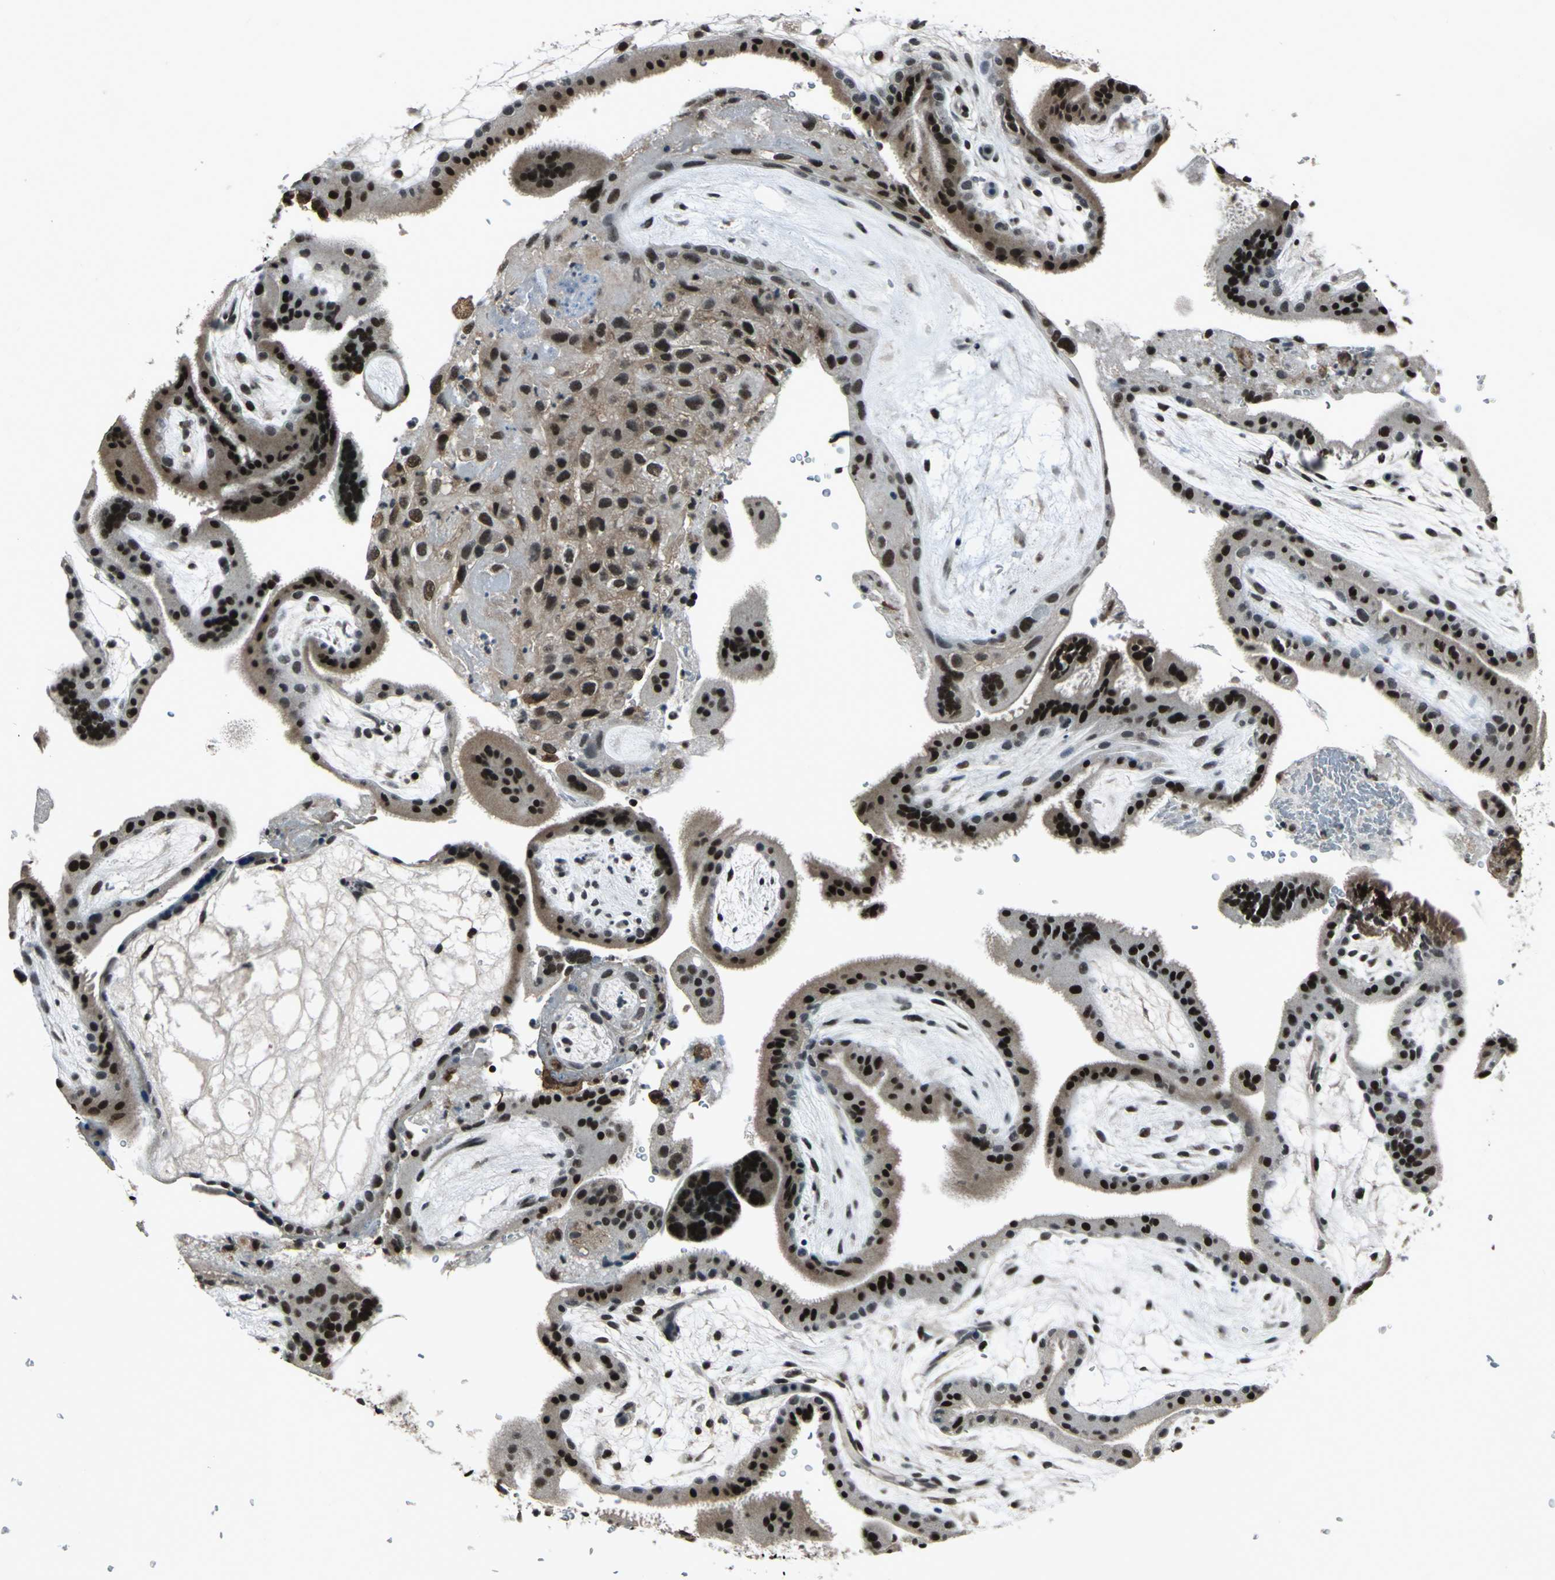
{"staining": {"intensity": "moderate", "quantity": ">75%", "location": "cytoplasmic/membranous,nuclear"}, "tissue": "placenta", "cell_type": "Decidual cells", "image_type": "normal", "snomed": [{"axis": "morphology", "description": "Normal tissue, NOS"}, {"axis": "topography", "description": "Placenta"}], "caption": "Brown immunohistochemical staining in normal human placenta reveals moderate cytoplasmic/membranous,nuclear positivity in approximately >75% of decidual cells.", "gene": "NR2C2", "patient": {"sex": "female", "age": 19}}